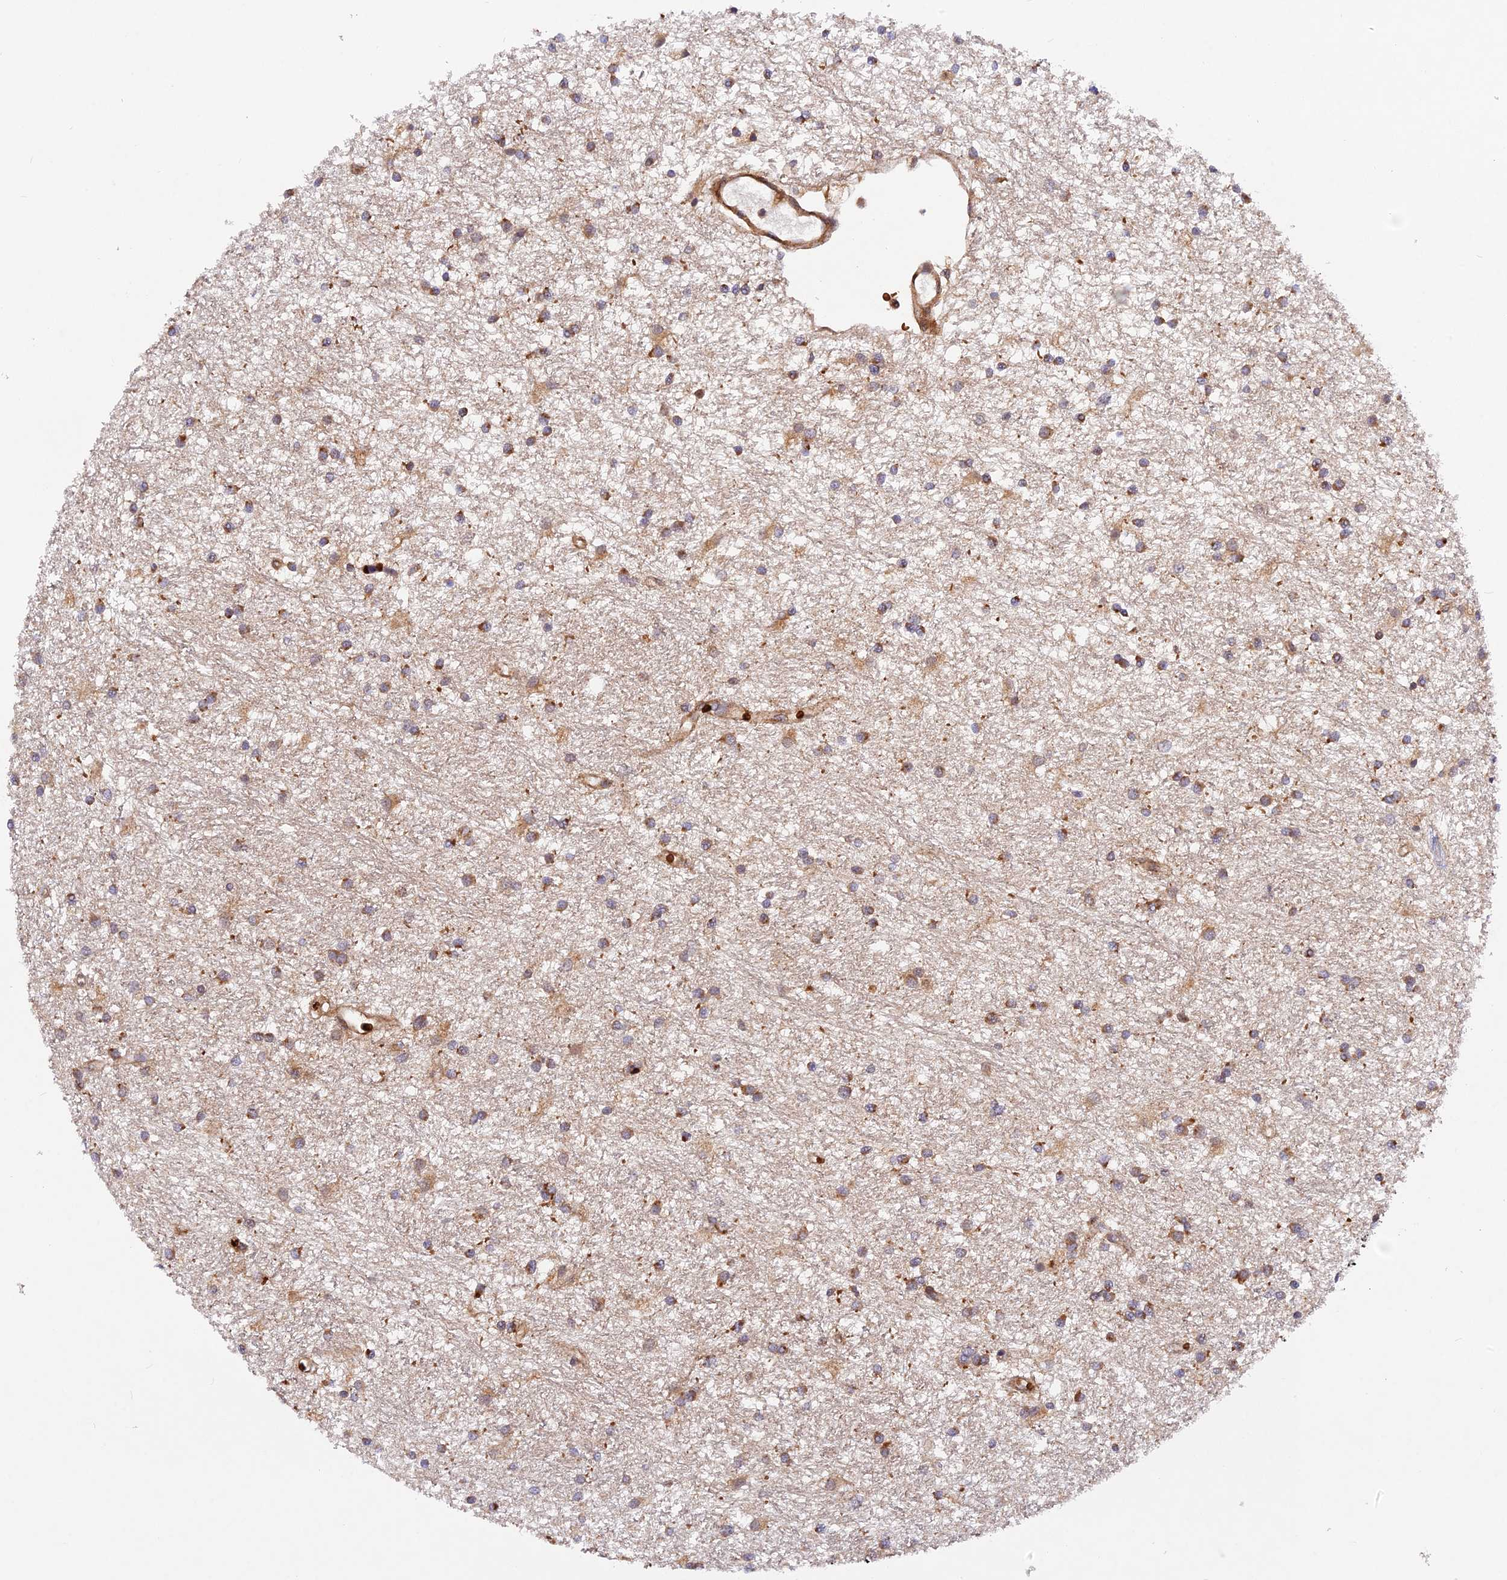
{"staining": {"intensity": "moderate", "quantity": ">75%", "location": "cytoplasmic/membranous"}, "tissue": "glioma", "cell_type": "Tumor cells", "image_type": "cancer", "snomed": [{"axis": "morphology", "description": "Glioma, malignant, High grade"}, {"axis": "topography", "description": "Brain"}], "caption": "About >75% of tumor cells in human malignant high-grade glioma exhibit moderate cytoplasmic/membranous protein staining as visualized by brown immunohistochemical staining.", "gene": "WDFY4", "patient": {"sex": "male", "age": 77}}